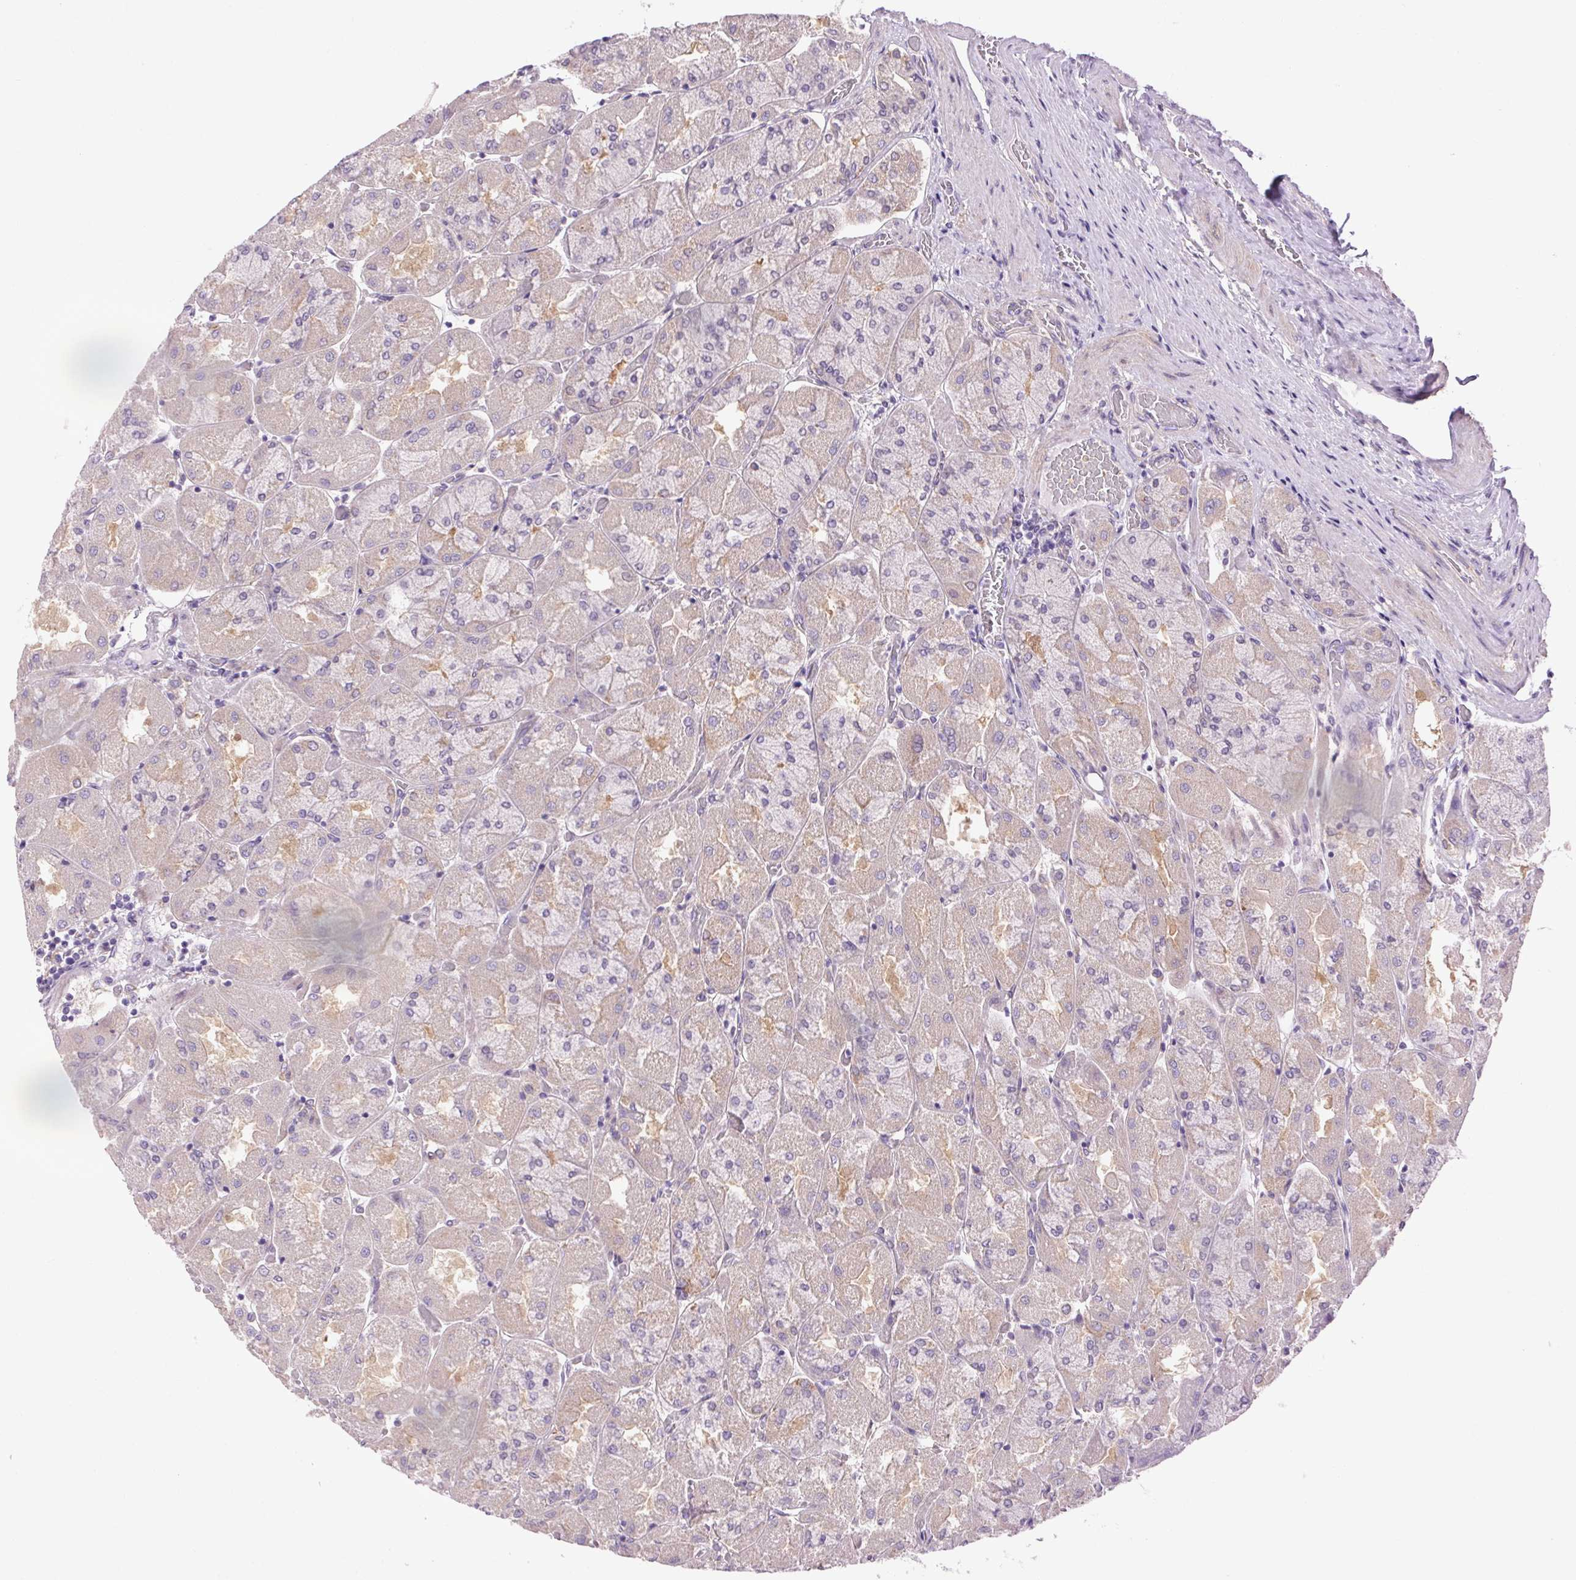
{"staining": {"intensity": "weak", "quantity": "25%-75%", "location": "cytoplasmic/membranous"}, "tissue": "stomach", "cell_type": "Glandular cells", "image_type": "normal", "snomed": [{"axis": "morphology", "description": "Normal tissue, NOS"}, {"axis": "topography", "description": "Stomach"}], "caption": "Immunohistochemistry (IHC) histopathology image of normal stomach stained for a protein (brown), which demonstrates low levels of weak cytoplasmic/membranous staining in approximately 25%-75% of glandular cells.", "gene": "SOWAHC", "patient": {"sex": "female", "age": 61}}